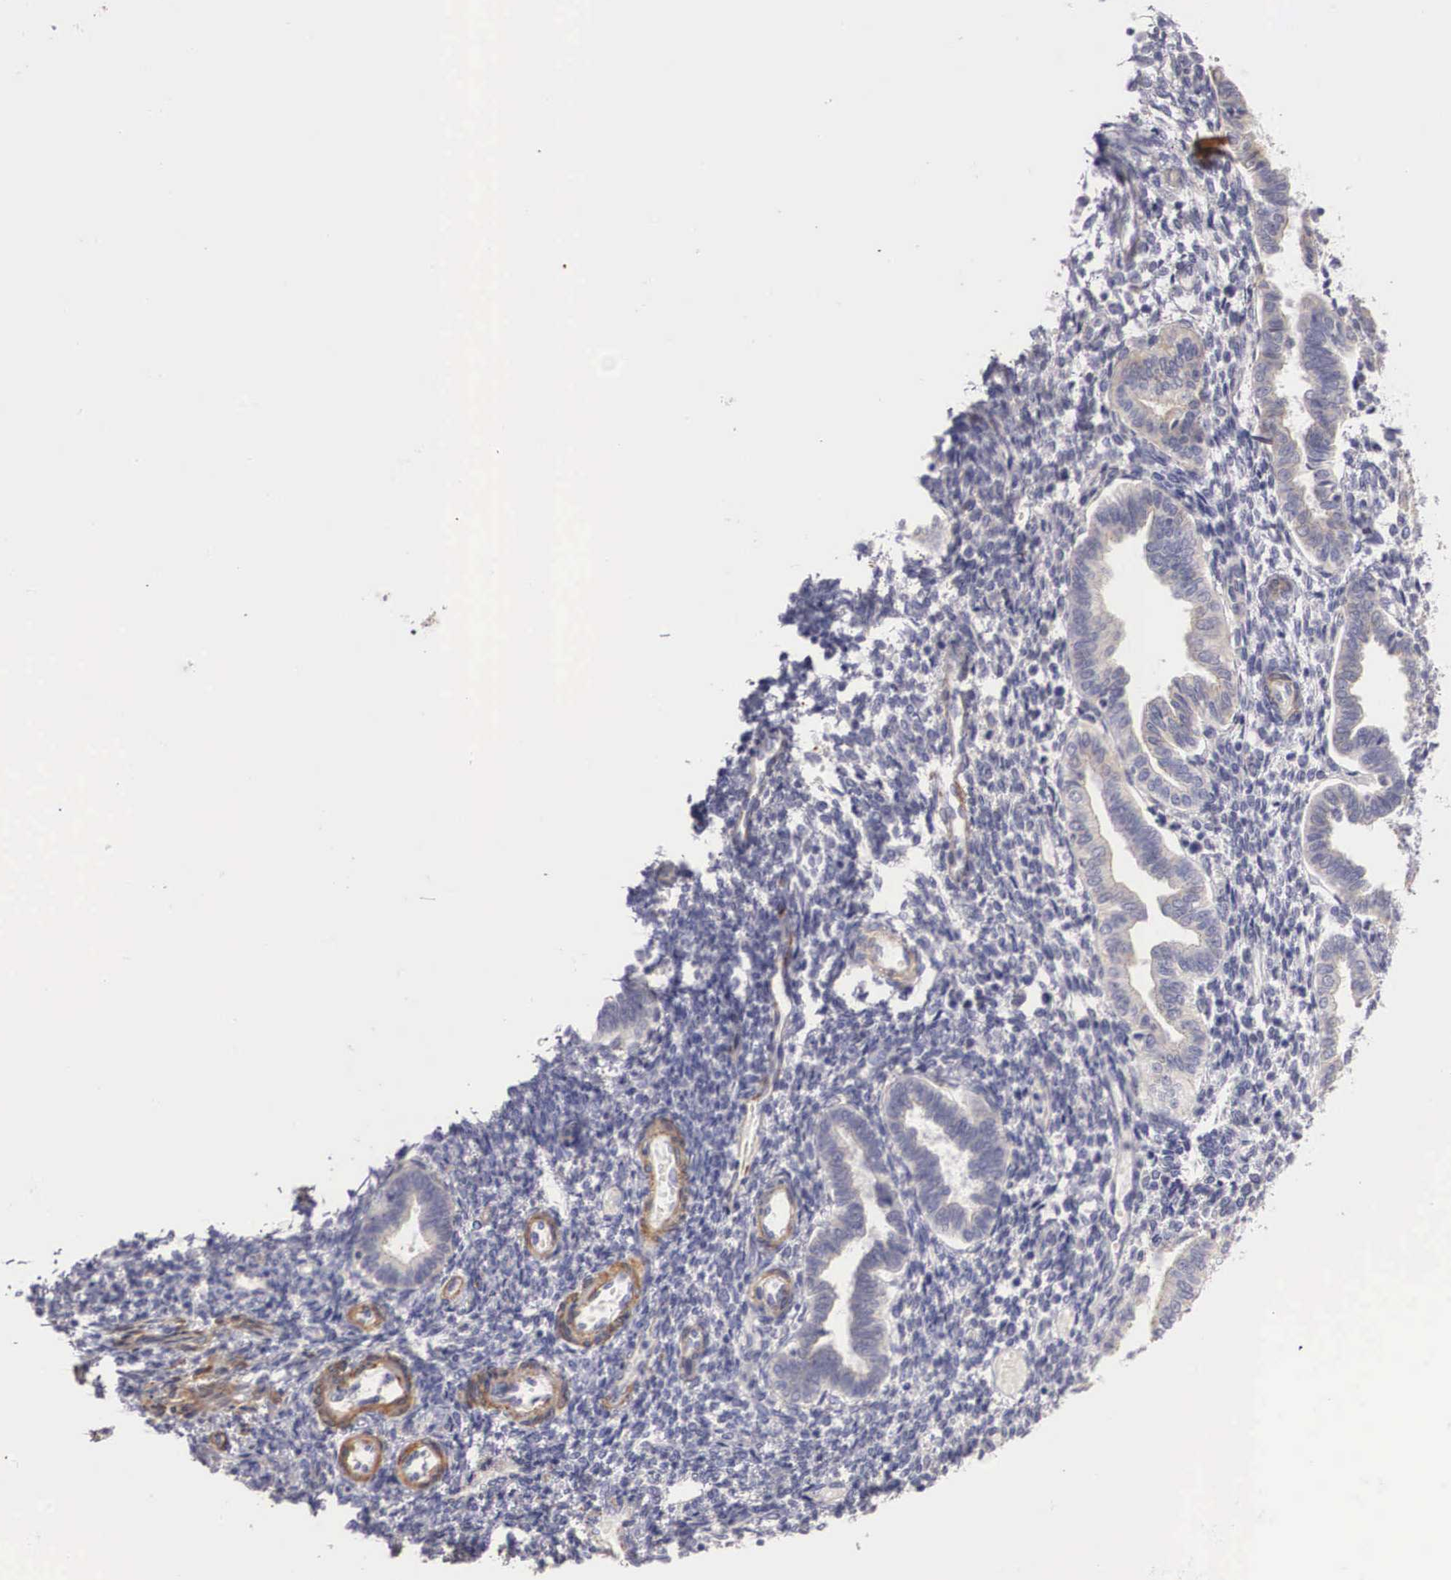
{"staining": {"intensity": "weak", "quantity": "25%-75%", "location": "cytoplasmic/membranous"}, "tissue": "endometrium", "cell_type": "Cells in endometrial stroma", "image_type": "normal", "snomed": [{"axis": "morphology", "description": "Normal tissue, NOS"}, {"axis": "topography", "description": "Endometrium"}], "caption": "Protein analysis of unremarkable endometrium demonstrates weak cytoplasmic/membranous positivity in approximately 25%-75% of cells in endometrial stroma.", "gene": "ENOX2", "patient": {"sex": "female", "age": 36}}